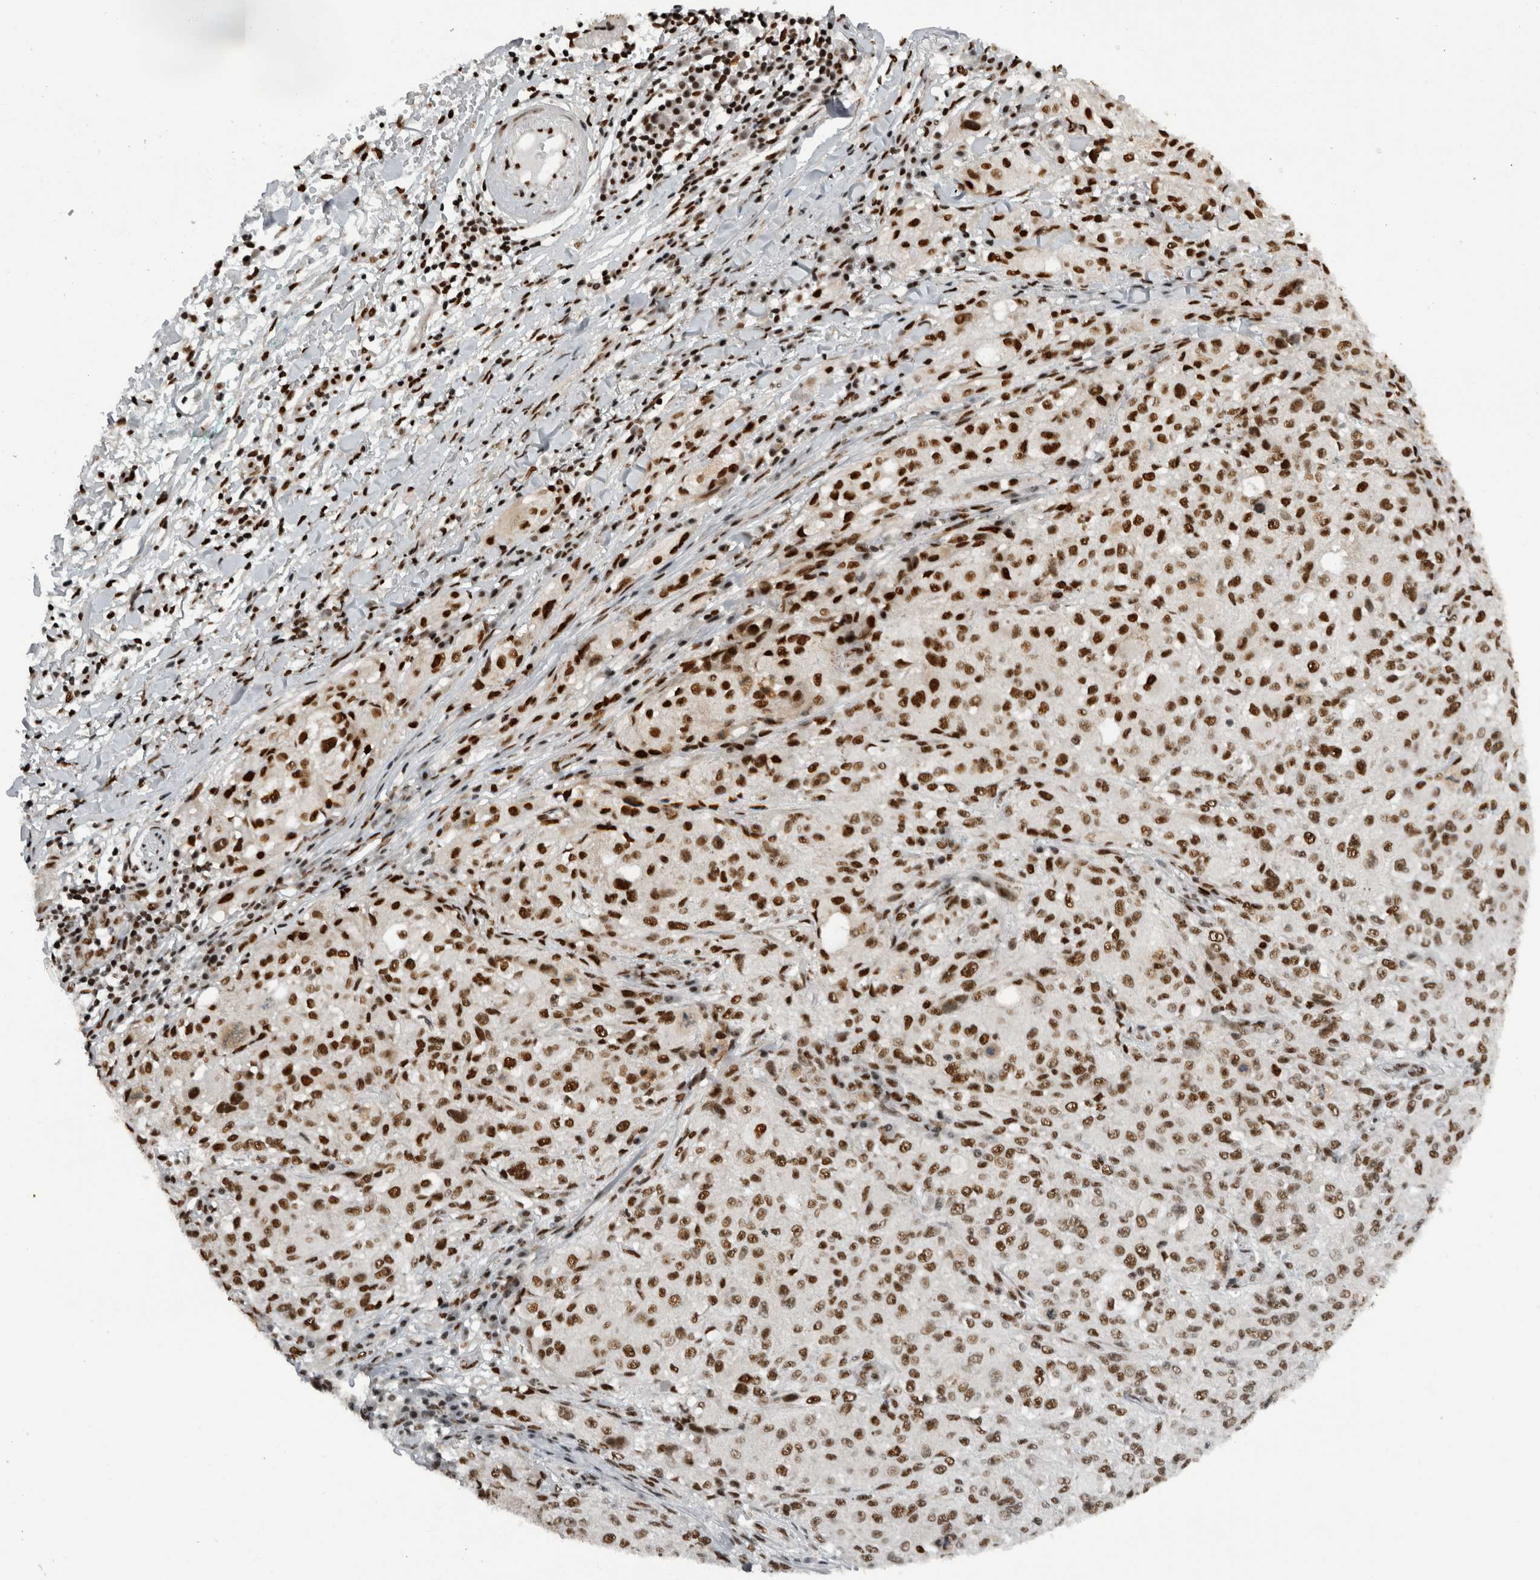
{"staining": {"intensity": "strong", "quantity": "25%-75%", "location": "nuclear"}, "tissue": "melanoma", "cell_type": "Tumor cells", "image_type": "cancer", "snomed": [{"axis": "morphology", "description": "Necrosis, NOS"}, {"axis": "morphology", "description": "Malignant melanoma, NOS"}, {"axis": "topography", "description": "Skin"}], "caption": "Melanoma was stained to show a protein in brown. There is high levels of strong nuclear expression in about 25%-75% of tumor cells. The staining was performed using DAB to visualize the protein expression in brown, while the nuclei were stained in blue with hematoxylin (Magnification: 20x).", "gene": "ZSCAN2", "patient": {"sex": "female", "age": 87}}